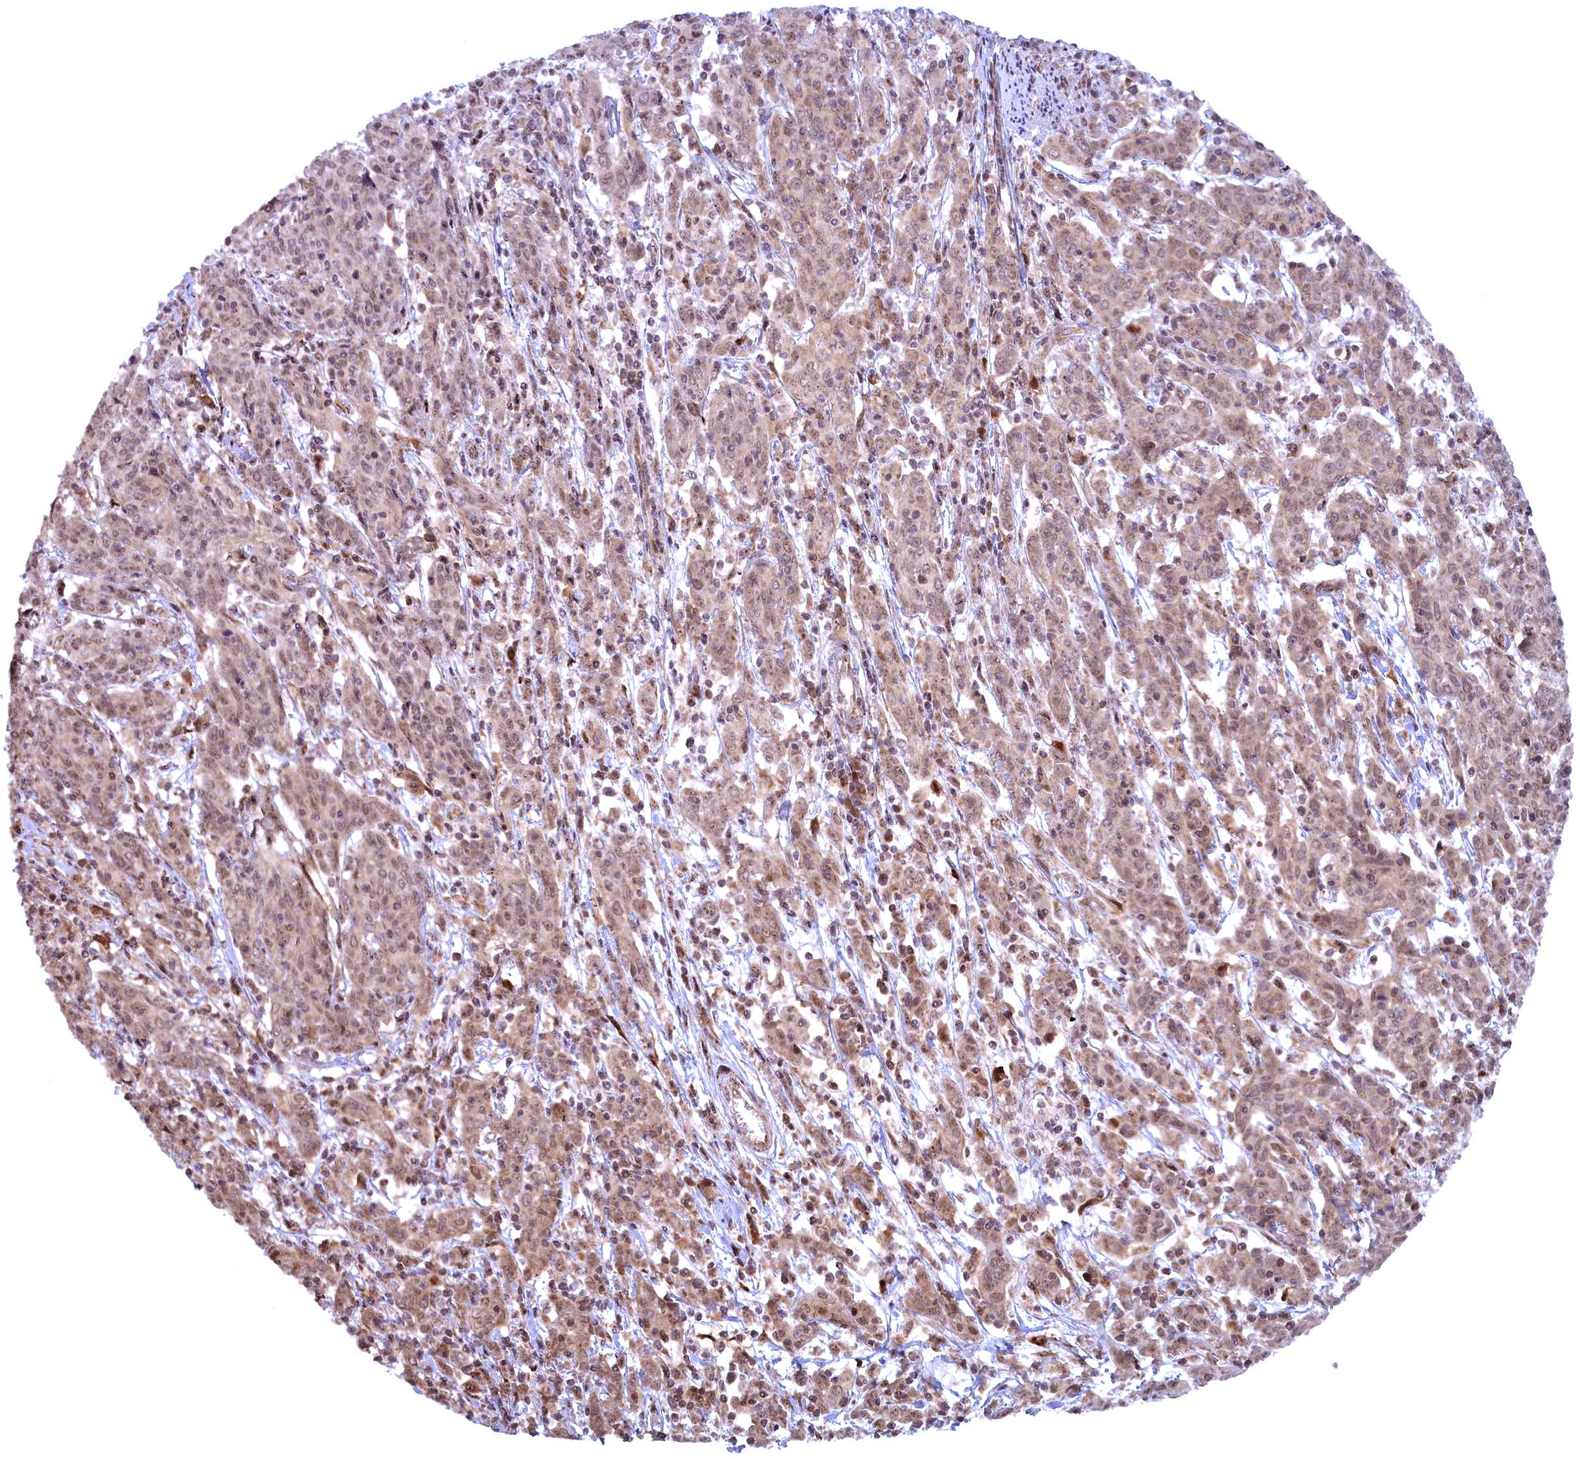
{"staining": {"intensity": "weak", "quantity": ">75%", "location": "cytoplasmic/membranous,nuclear"}, "tissue": "cervical cancer", "cell_type": "Tumor cells", "image_type": "cancer", "snomed": [{"axis": "morphology", "description": "Squamous cell carcinoma, NOS"}, {"axis": "topography", "description": "Cervix"}], "caption": "This is an image of immunohistochemistry staining of squamous cell carcinoma (cervical), which shows weak expression in the cytoplasmic/membranous and nuclear of tumor cells.", "gene": "PLA2G10", "patient": {"sex": "female", "age": 67}}